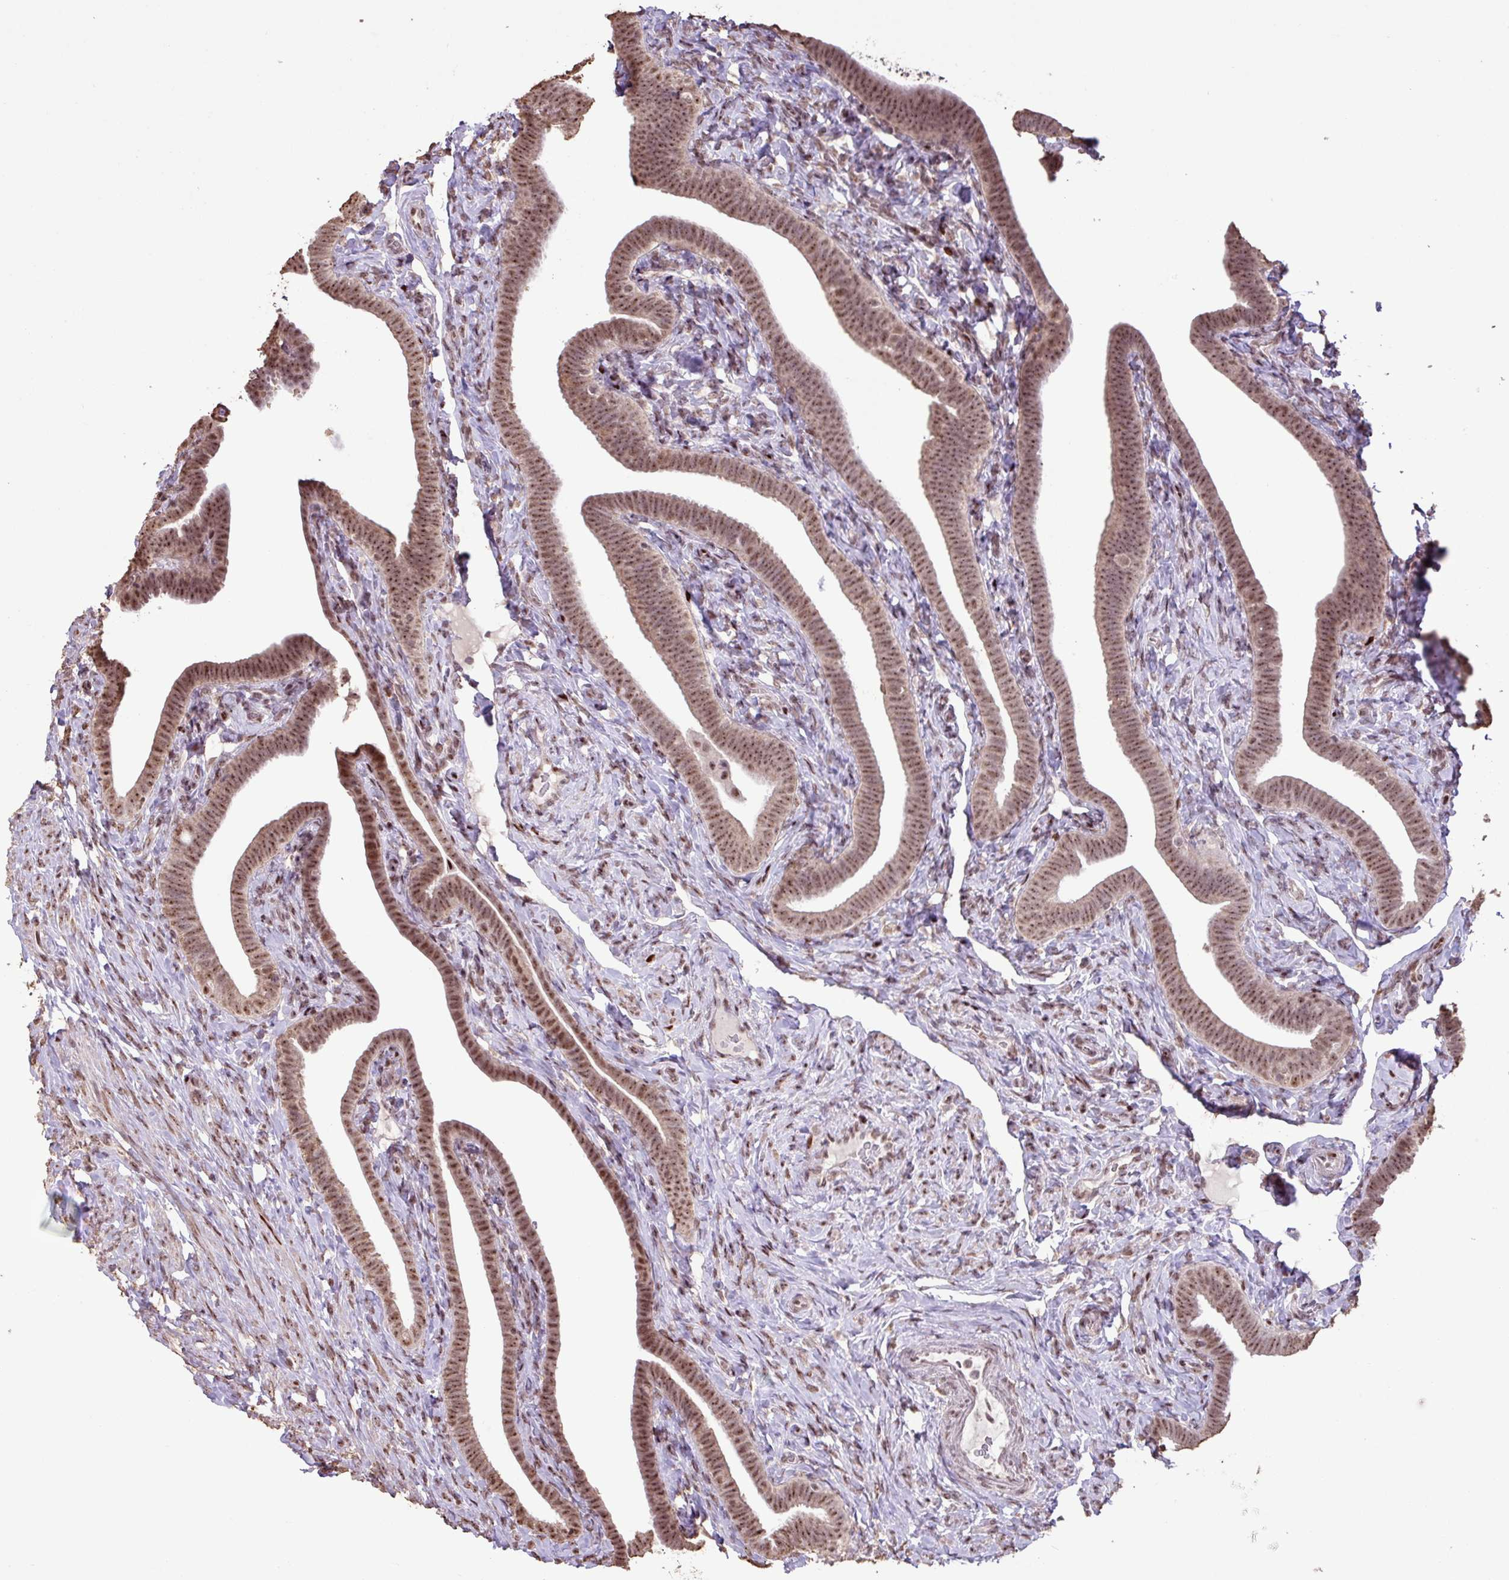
{"staining": {"intensity": "moderate", "quantity": ">75%", "location": "nuclear"}, "tissue": "fallopian tube", "cell_type": "Glandular cells", "image_type": "normal", "snomed": [{"axis": "morphology", "description": "Normal tissue, NOS"}, {"axis": "topography", "description": "Fallopian tube"}], "caption": "Protein staining exhibits moderate nuclear positivity in approximately >75% of glandular cells in benign fallopian tube.", "gene": "ZNF709", "patient": {"sex": "female", "age": 69}}